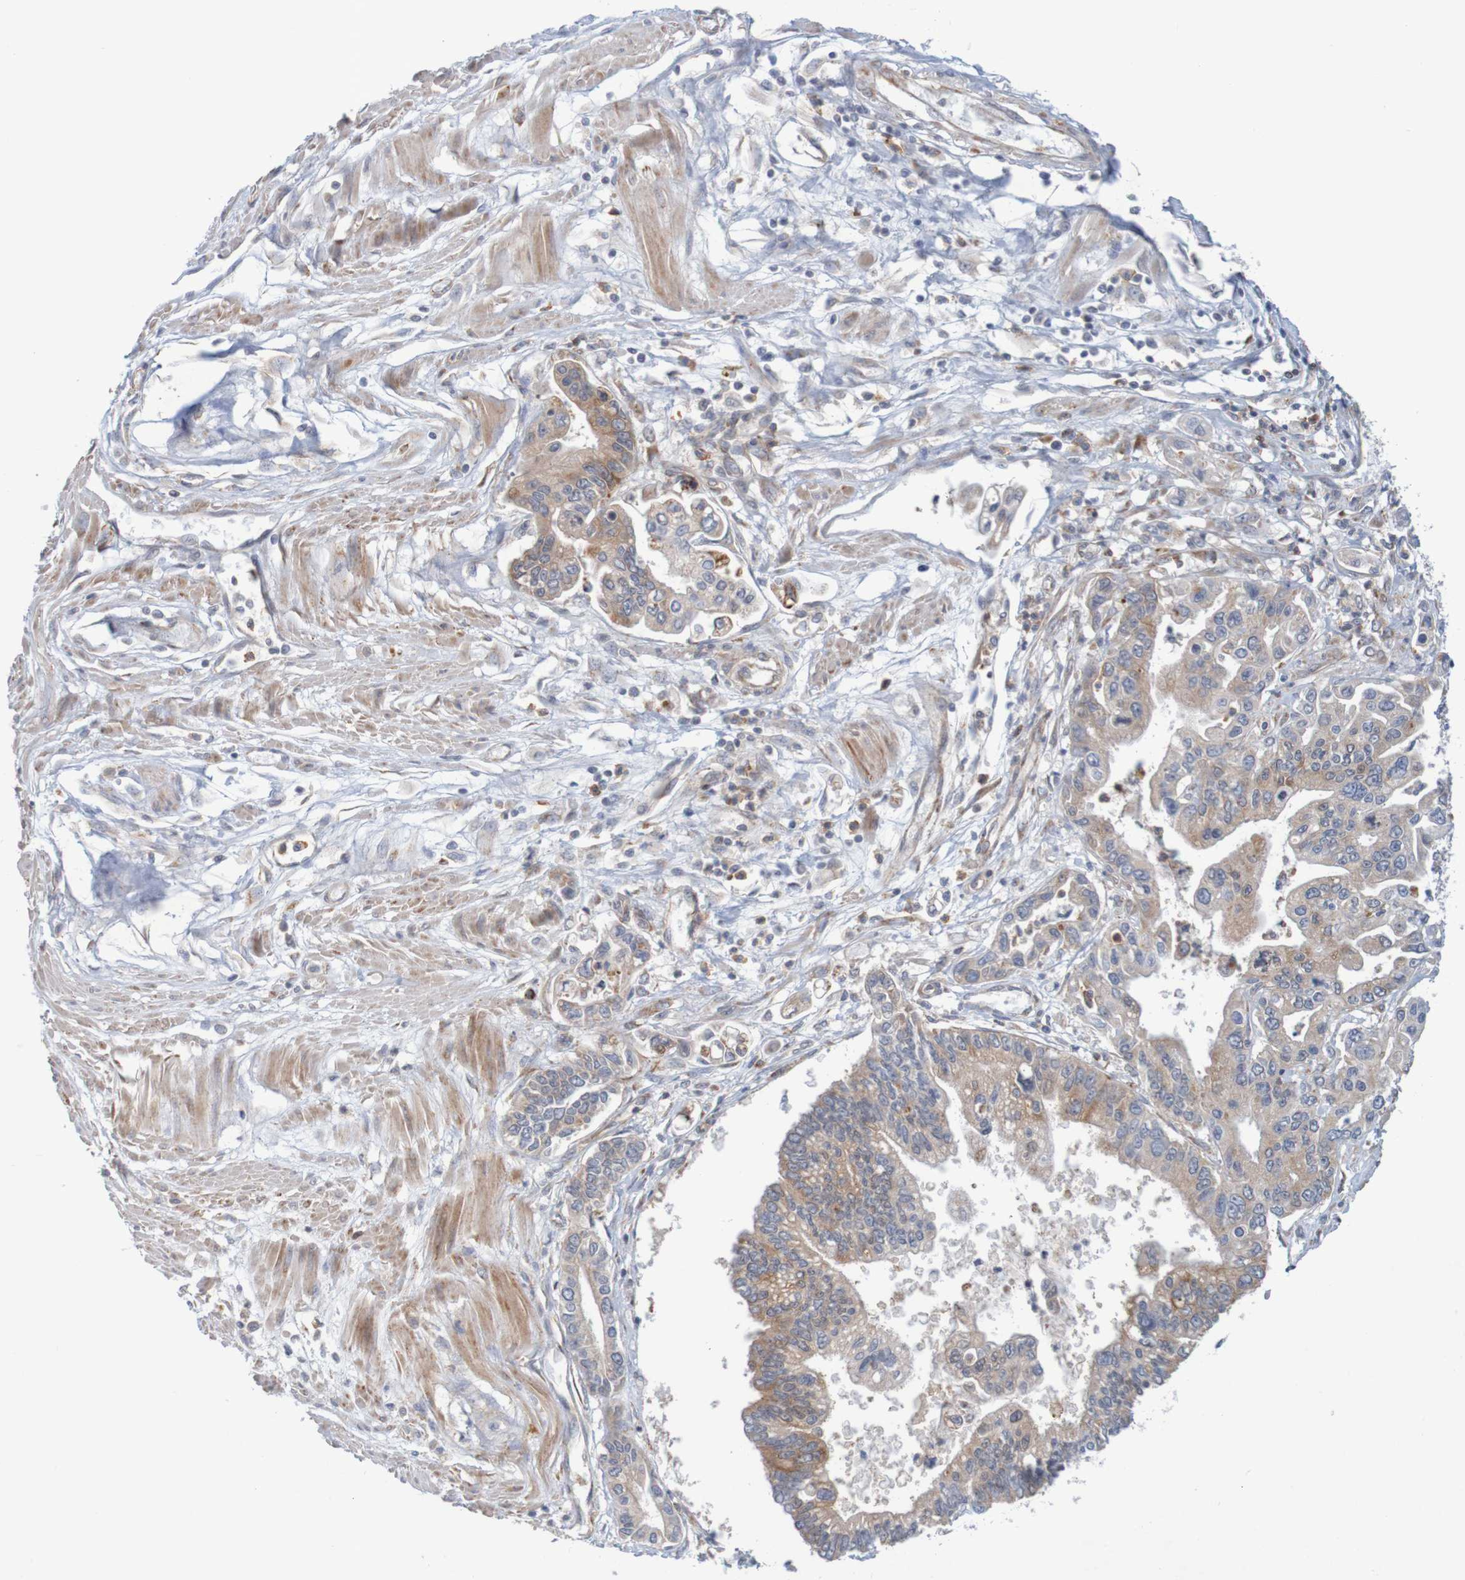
{"staining": {"intensity": "weak", "quantity": ">75%", "location": "cytoplasmic/membranous"}, "tissue": "pancreatic cancer", "cell_type": "Tumor cells", "image_type": "cancer", "snomed": [{"axis": "morphology", "description": "Adenocarcinoma, NOS"}, {"axis": "topography", "description": "Pancreas"}], "caption": "Tumor cells show low levels of weak cytoplasmic/membranous staining in approximately >75% of cells in human pancreatic cancer.", "gene": "NAV2", "patient": {"sex": "male", "age": 56}}